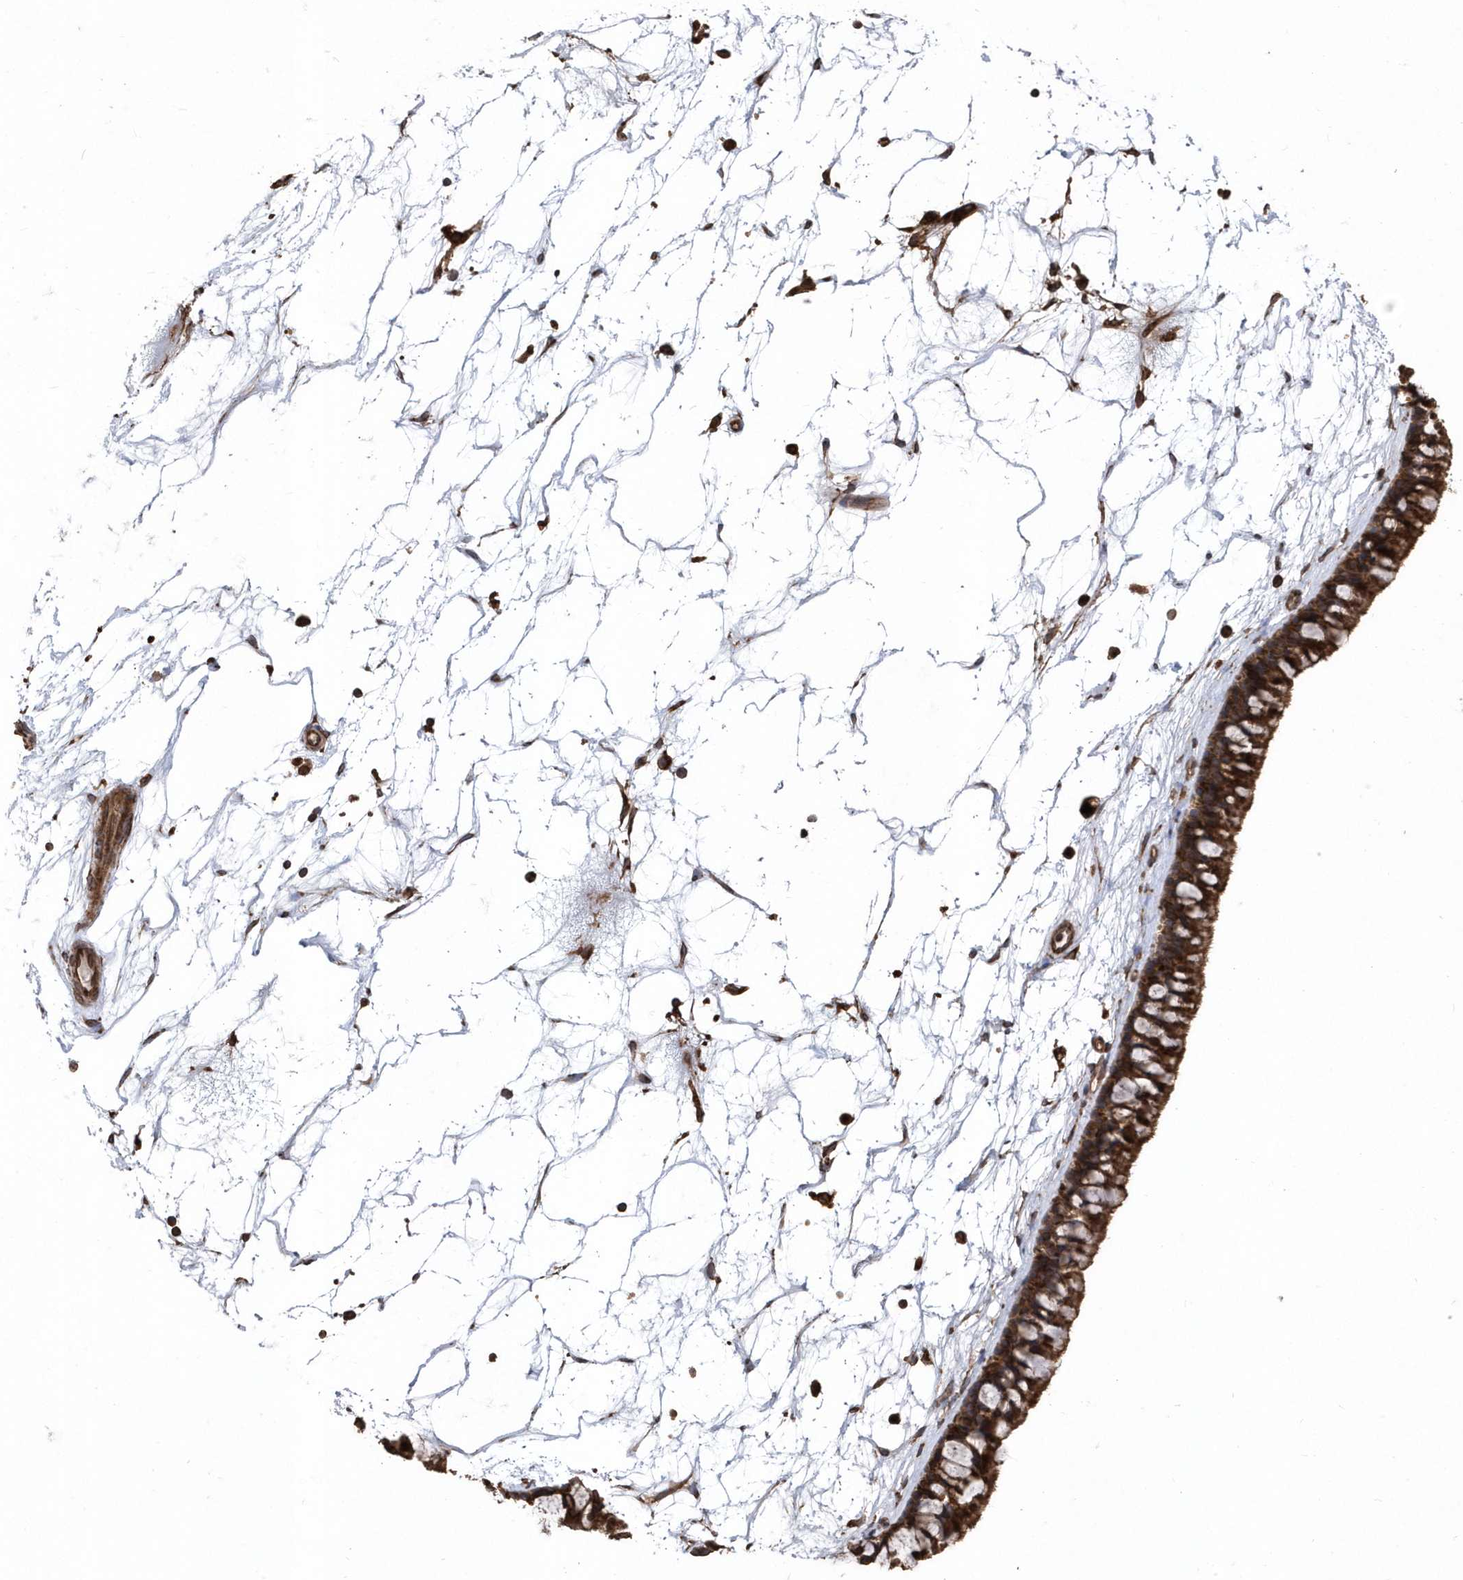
{"staining": {"intensity": "moderate", "quantity": ">75%", "location": "cytoplasmic/membranous"}, "tissue": "nasopharynx", "cell_type": "Respiratory epithelial cells", "image_type": "normal", "snomed": [{"axis": "morphology", "description": "Normal tissue, NOS"}, {"axis": "topography", "description": "Nasopharynx"}], "caption": "Protein staining reveals moderate cytoplasmic/membranous staining in about >75% of respiratory epithelial cells in normal nasopharynx. (DAB (3,3'-diaminobenzidine) IHC with brightfield microscopy, high magnification).", "gene": "WASHC5", "patient": {"sex": "male", "age": 64}}